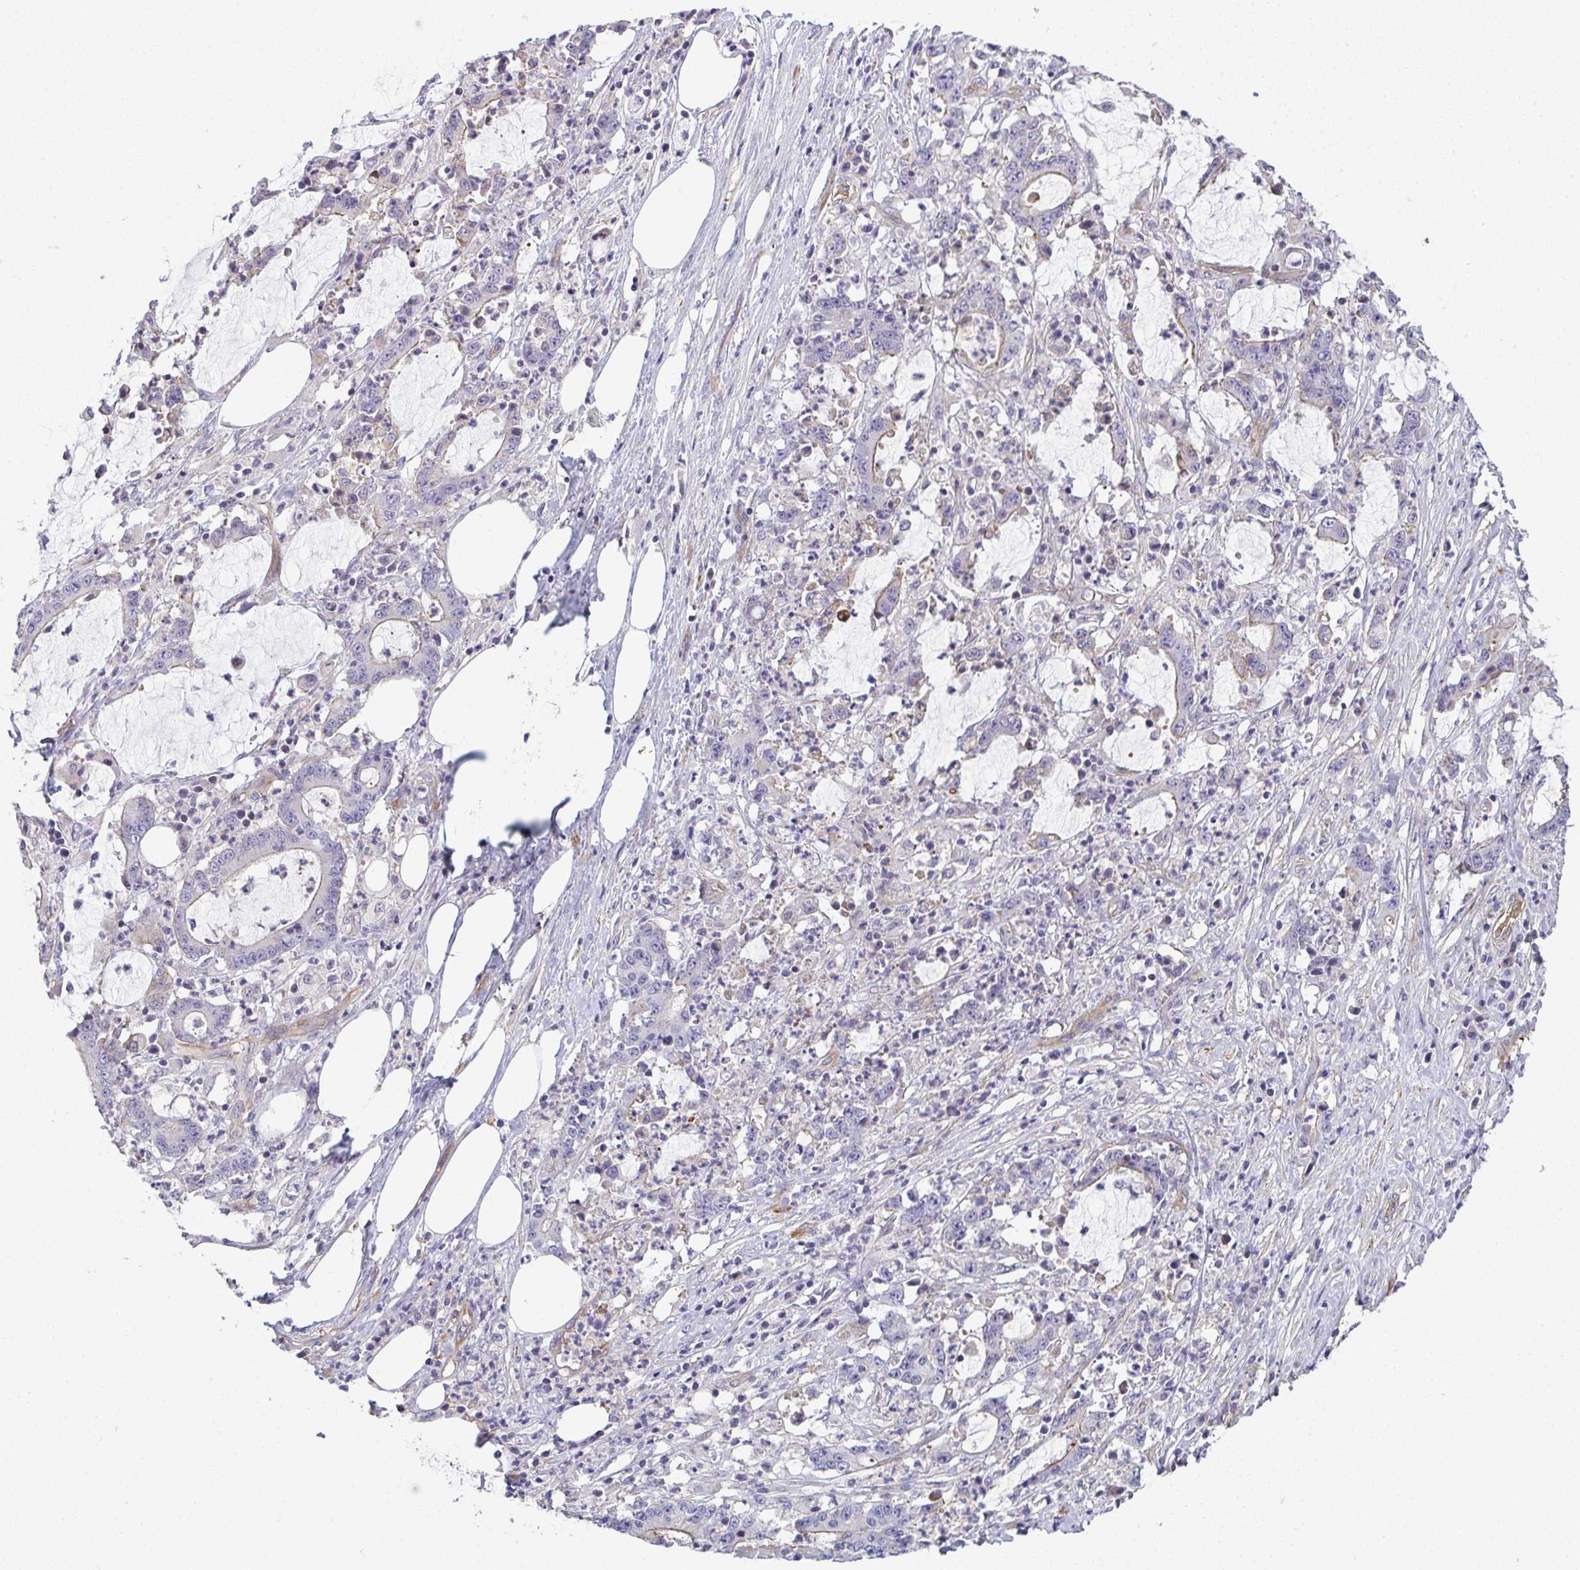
{"staining": {"intensity": "negative", "quantity": "none", "location": "none"}, "tissue": "stomach cancer", "cell_type": "Tumor cells", "image_type": "cancer", "snomed": [{"axis": "morphology", "description": "Adenocarcinoma, NOS"}, {"axis": "topography", "description": "Stomach, upper"}], "caption": "DAB (3,3'-diaminobenzidine) immunohistochemical staining of stomach adenocarcinoma shows no significant positivity in tumor cells.", "gene": "MYL12A", "patient": {"sex": "male", "age": 68}}